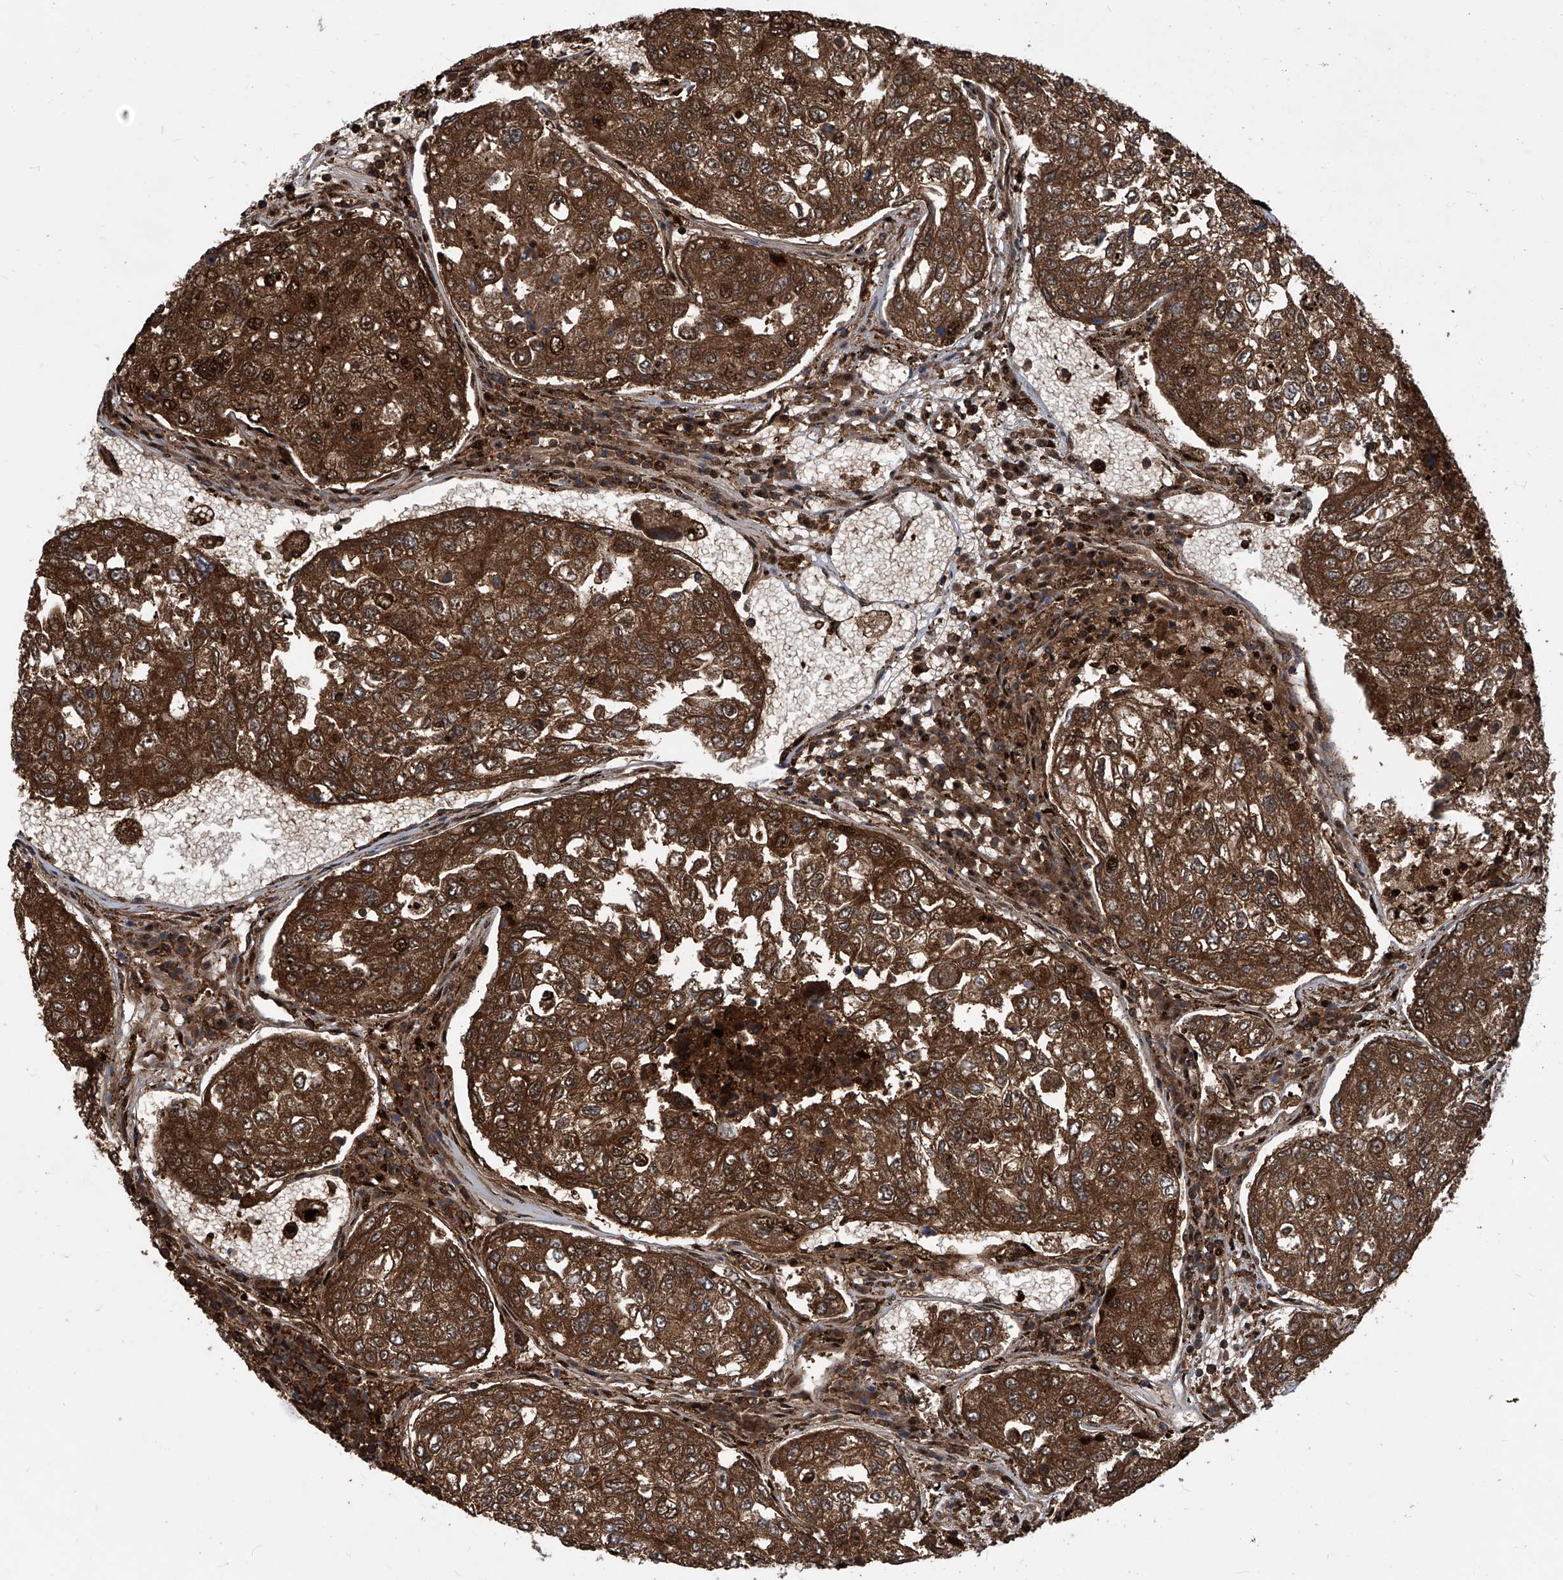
{"staining": {"intensity": "strong", "quantity": ">75%", "location": "cytoplasmic/membranous,nuclear"}, "tissue": "urothelial cancer", "cell_type": "Tumor cells", "image_type": "cancer", "snomed": [{"axis": "morphology", "description": "Urothelial carcinoma, High grade"}, {"axis": "topography", "description": "Lymph node"}, {"axis": "topography", "description": "Urinary bladder"}], "caption": "Protein staining of urothelial carcinoma (high-grade) tissue exhibits strong cytoplasmic/membranous and nuclear staining in approximately >75% of tumor cells.", "gene": "PSMB1", "patient": {"sex": "male", "age": 51}}